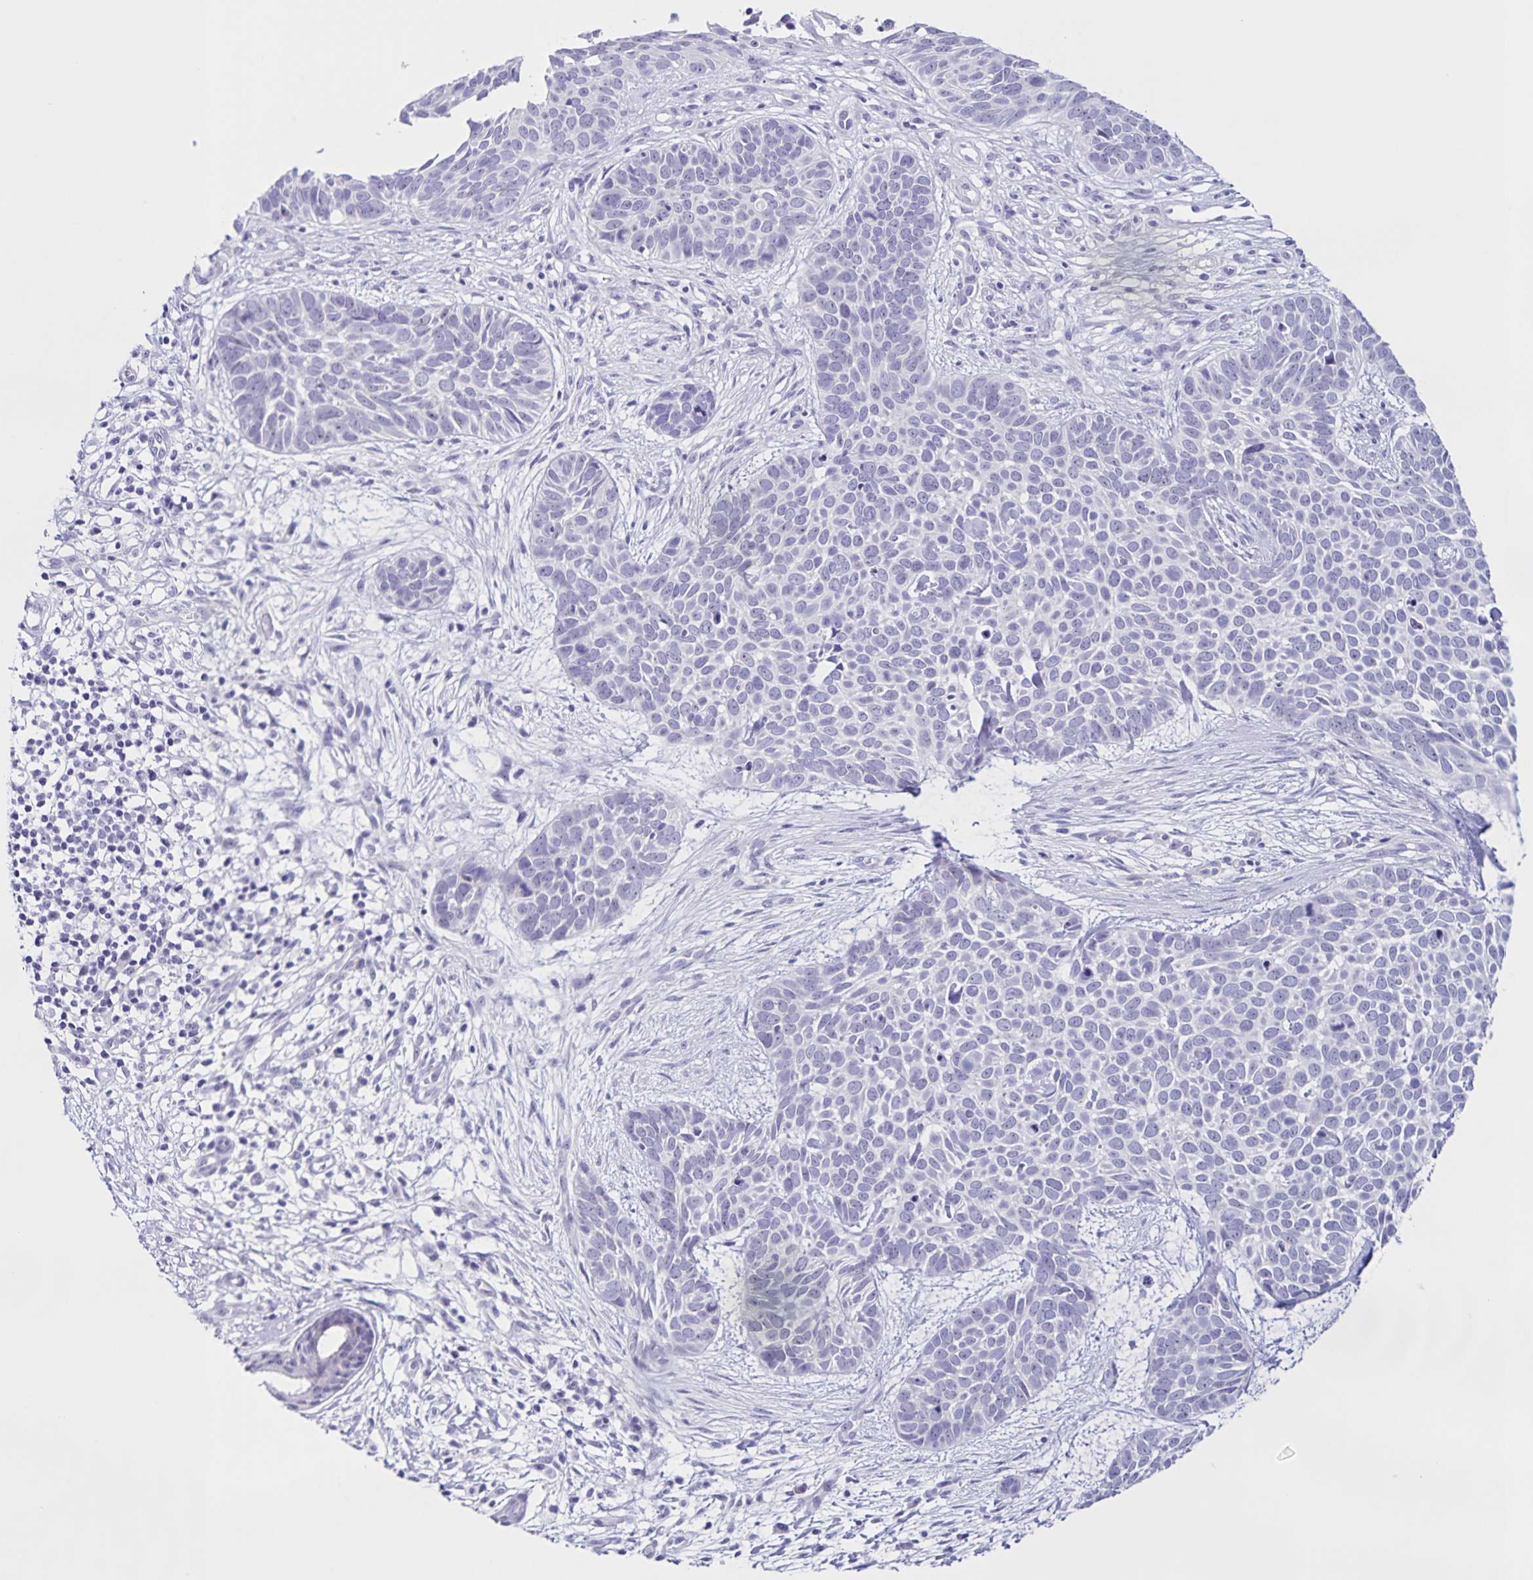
{"staining": {"intensity": "negative", "quantity": "none", "location": "none"}, "tissue": "skin cancer", "cell_type": "Tumor cells", "image_type": "cancer", "snomed": [{"axis": "morphology", "description": "Basal cell carcinoma"}, {"axis": "topography", "description": "Skin"}], "caption": "An IHC photomicrograph of skin cancer is shown. There is no staining in tumor cells of skin cancer.", "gene": "FAM170A", "patient": {"sex": "male", "age": 69}}